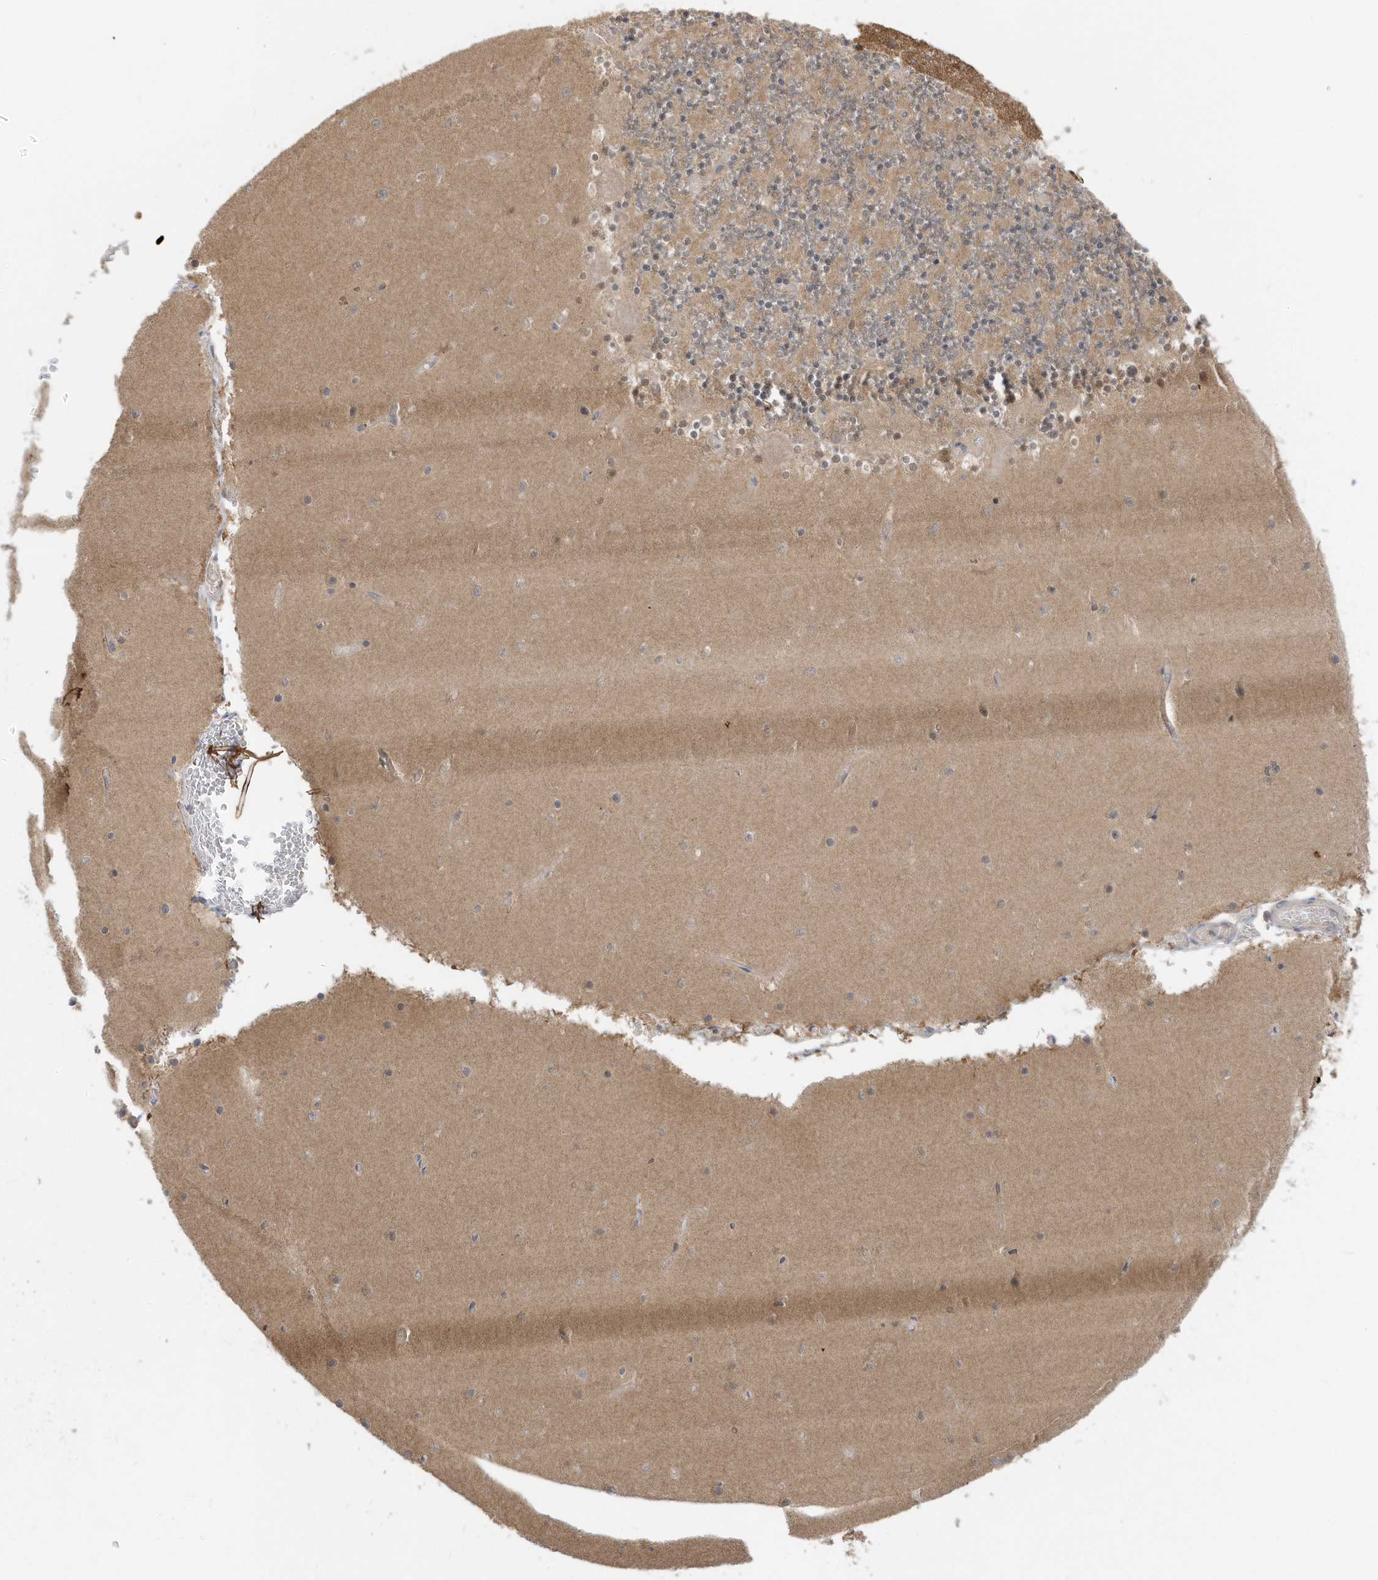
{"staining": {"intensity": "moderate", "quantity": "25%-75%", "location": "cytoplasmic/membranous"}, "tissue": "cerebellum", "cell_type": "Cells in granular layer", "image_type": "normal", "snomed": [{"axis": "morphology", "description": "Normal tissue, NOS"}, {"axis": "topography", "description": "Cerebellum"}], "caption": "Brown immunohistochemical staining in normal cerebellum demonstrates moderate cytoplasmic/membranous positivity in approximately 25%-75% of cells in granular layer.", "gene": "PPP1R7", "patient": {"sex": "female", "age": 28}}